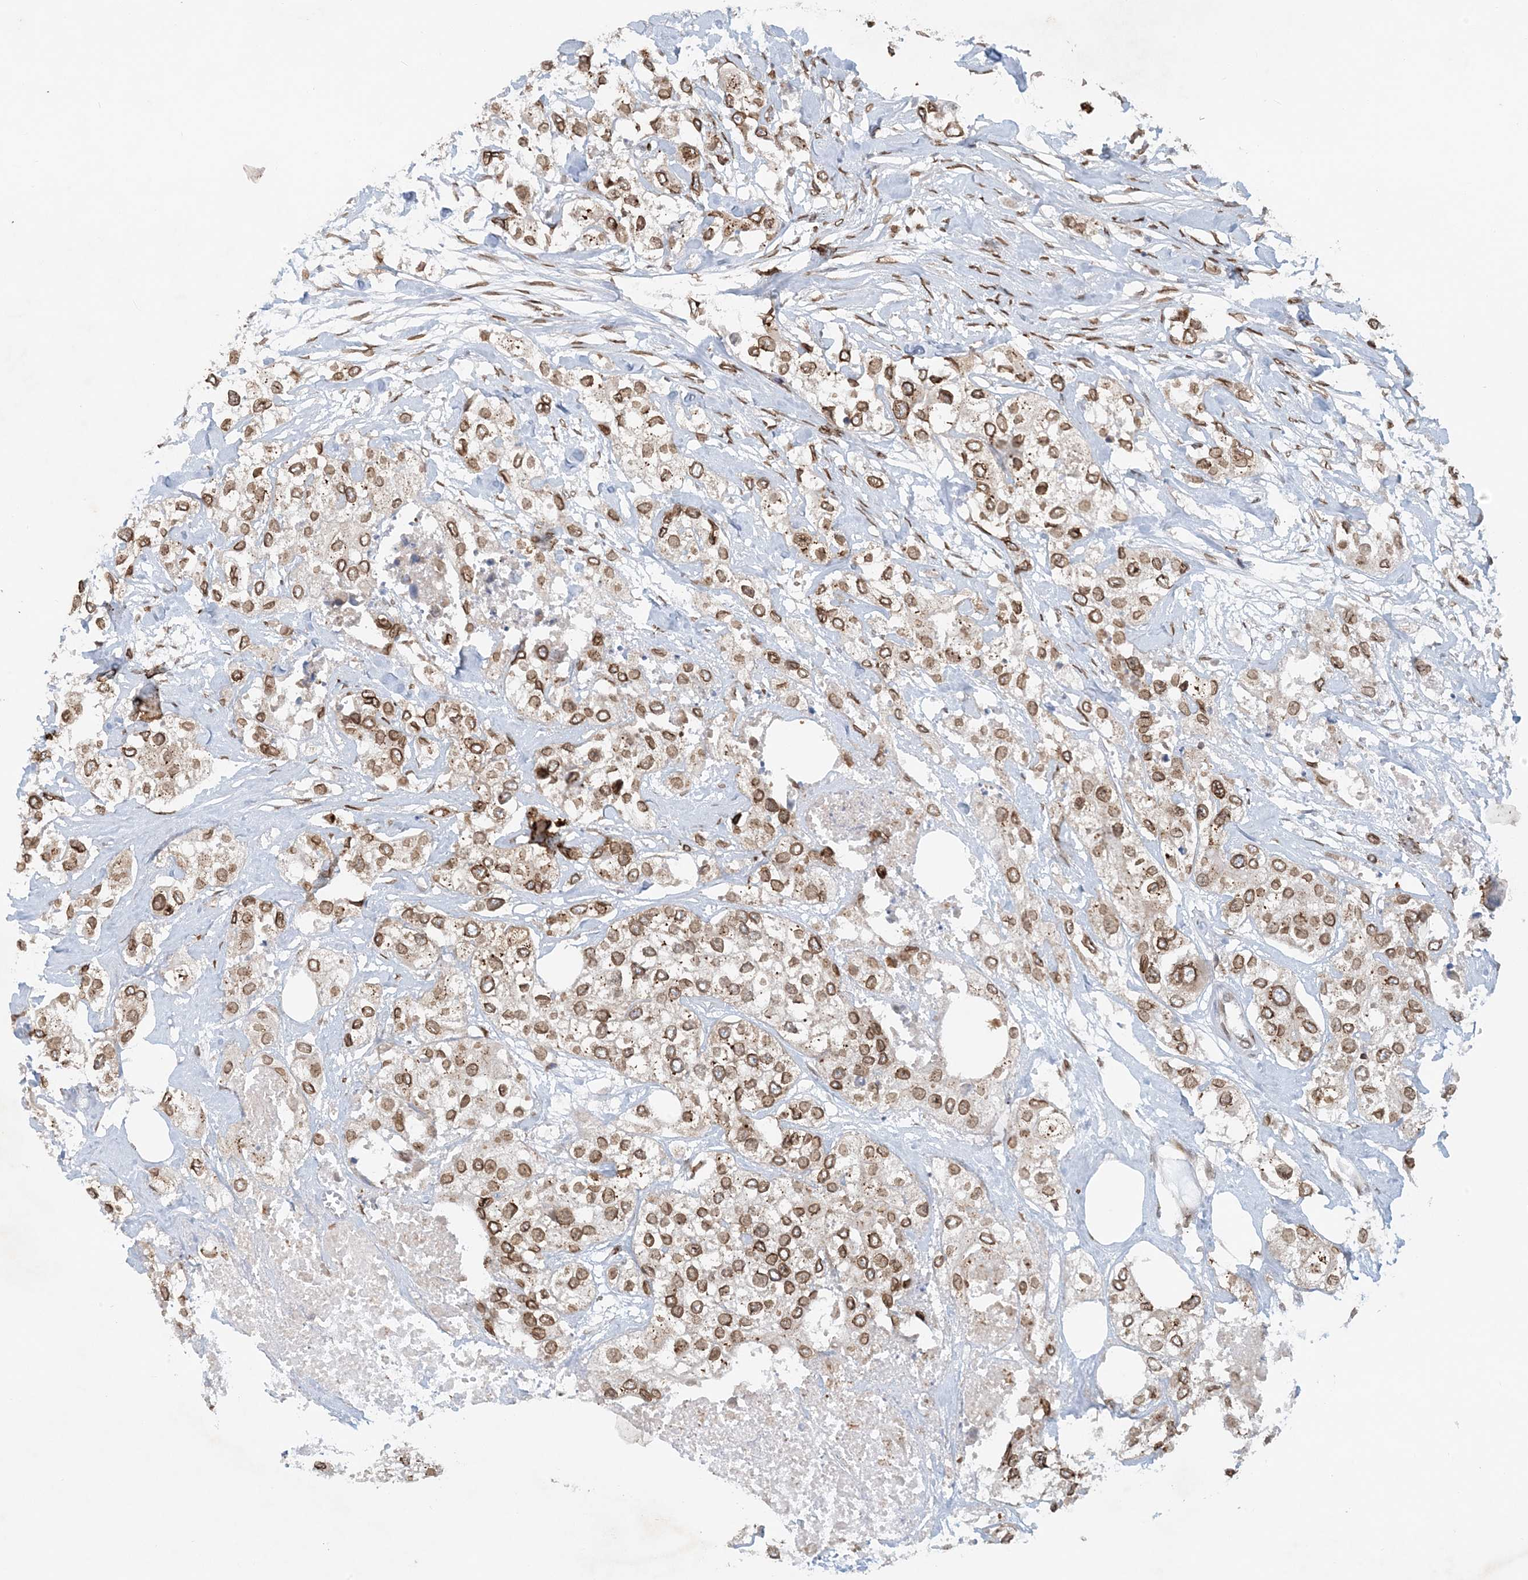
{"staining": {"intensity": "moderate", "quantity": ">75%", "location": "cytoplasmic/membranous"}, "tissue": "urothelial cancer", "cell_type": "Tumor cells", "image_type": "cancer", "snomed": [{"axis": "morphology", "description": "Urothelial carcinoma, High grade"}, {"axis": "topography", "description": "Urinary bladder"}], "caption": "An immunohistochemistry (IHC) photomicrograph of tumor tissue is shown. Protein staining in brown highlights moderate cytoplasmic/membranous positivity in urothelial carcinoma (high-grade) within tumor cells.", "gene": "SLC35A2", "patient": {"sex": "male", "age": 64}}